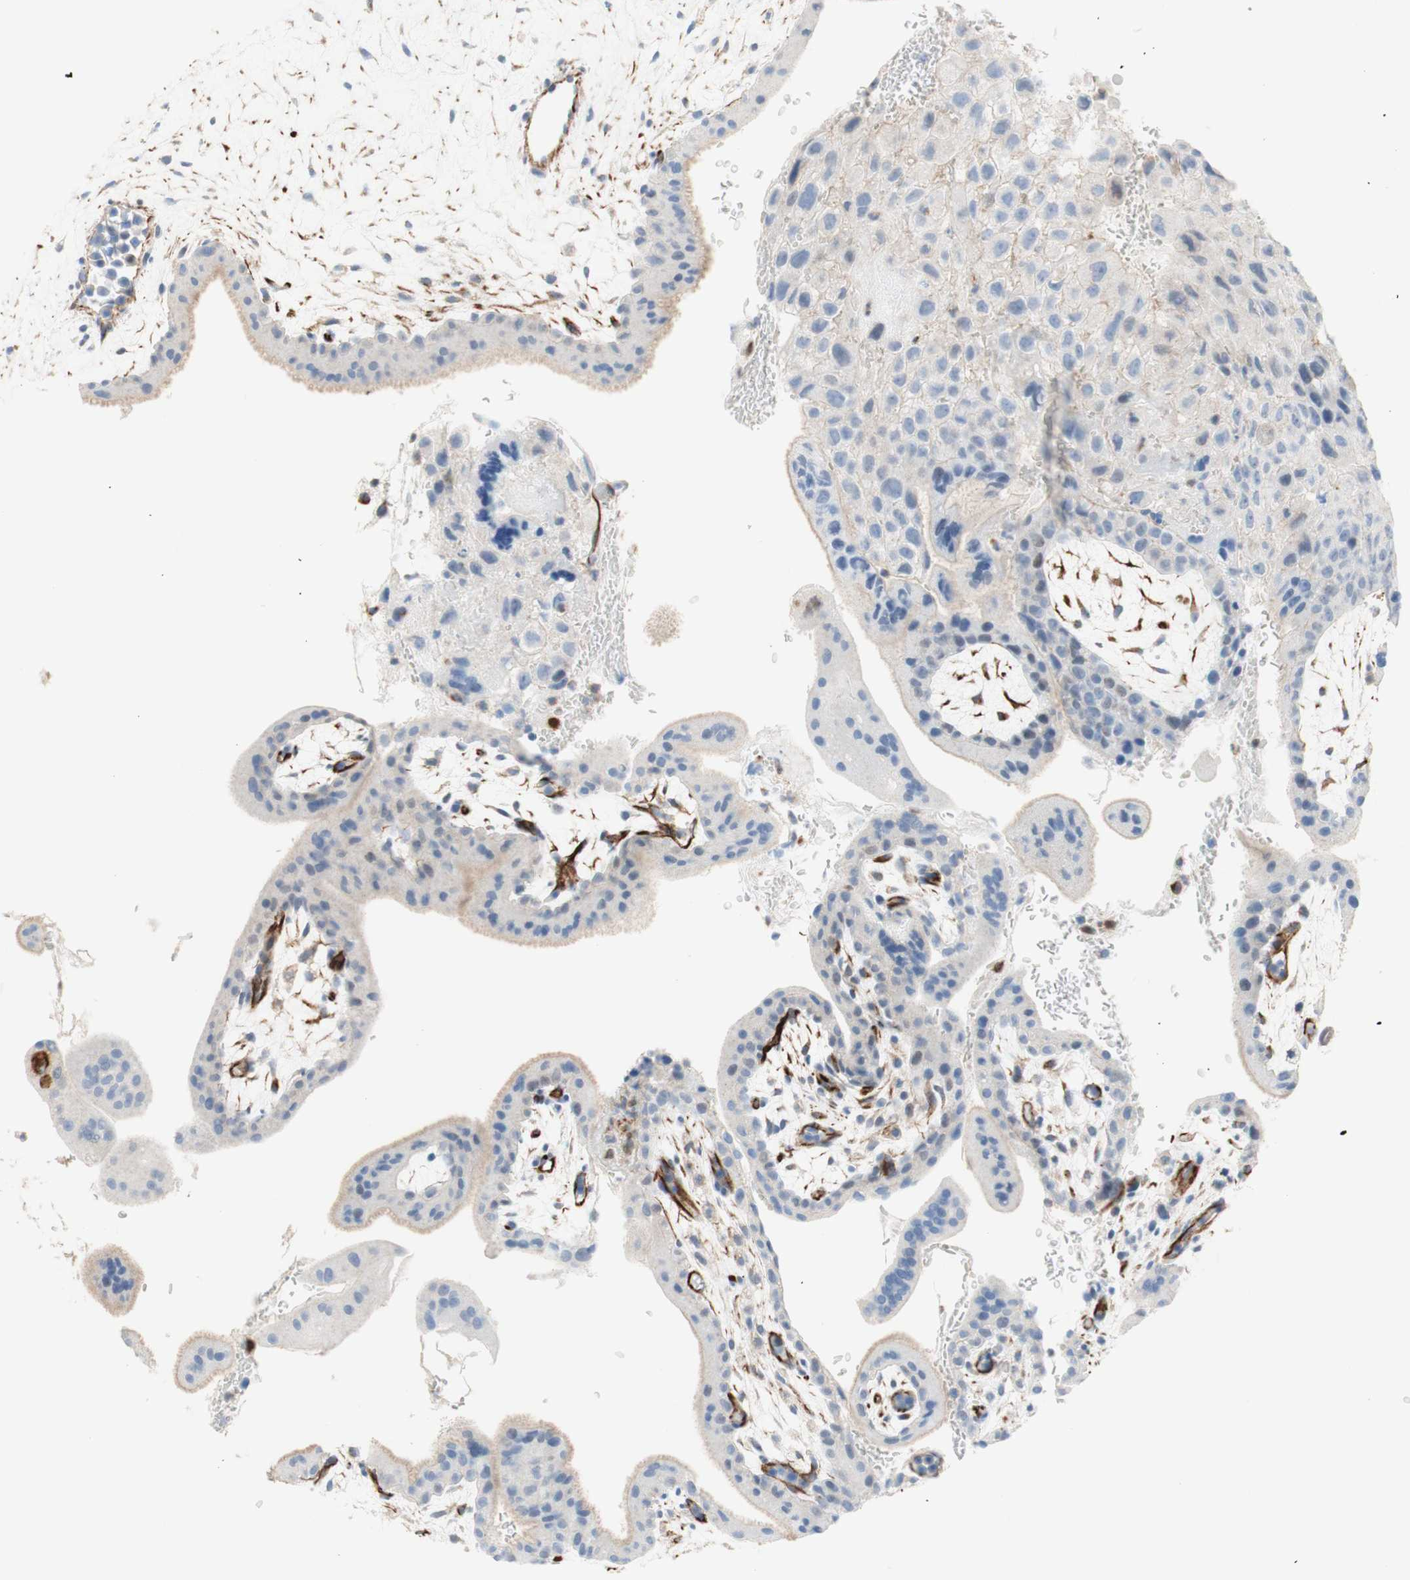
{"staining": {"intensity": "negative", "quantity": "none", "location": "none"}, "tissue": "placenta", "cell_type": "Decidual cells", "image_type": "normal", "snomed": [{"axis": "morphology", "description": "Normal tissue, NOS"}, {"axis": "topography", "description": "Placenta"}], "caption": "Immunohistochemistry (IHC) micrograph of unremarkable human placenta stained for a protein (brown), which displays no expression in decidual cells.", "gene": "POU2AF1", "patient": {"sex": "female", "age": 35}}